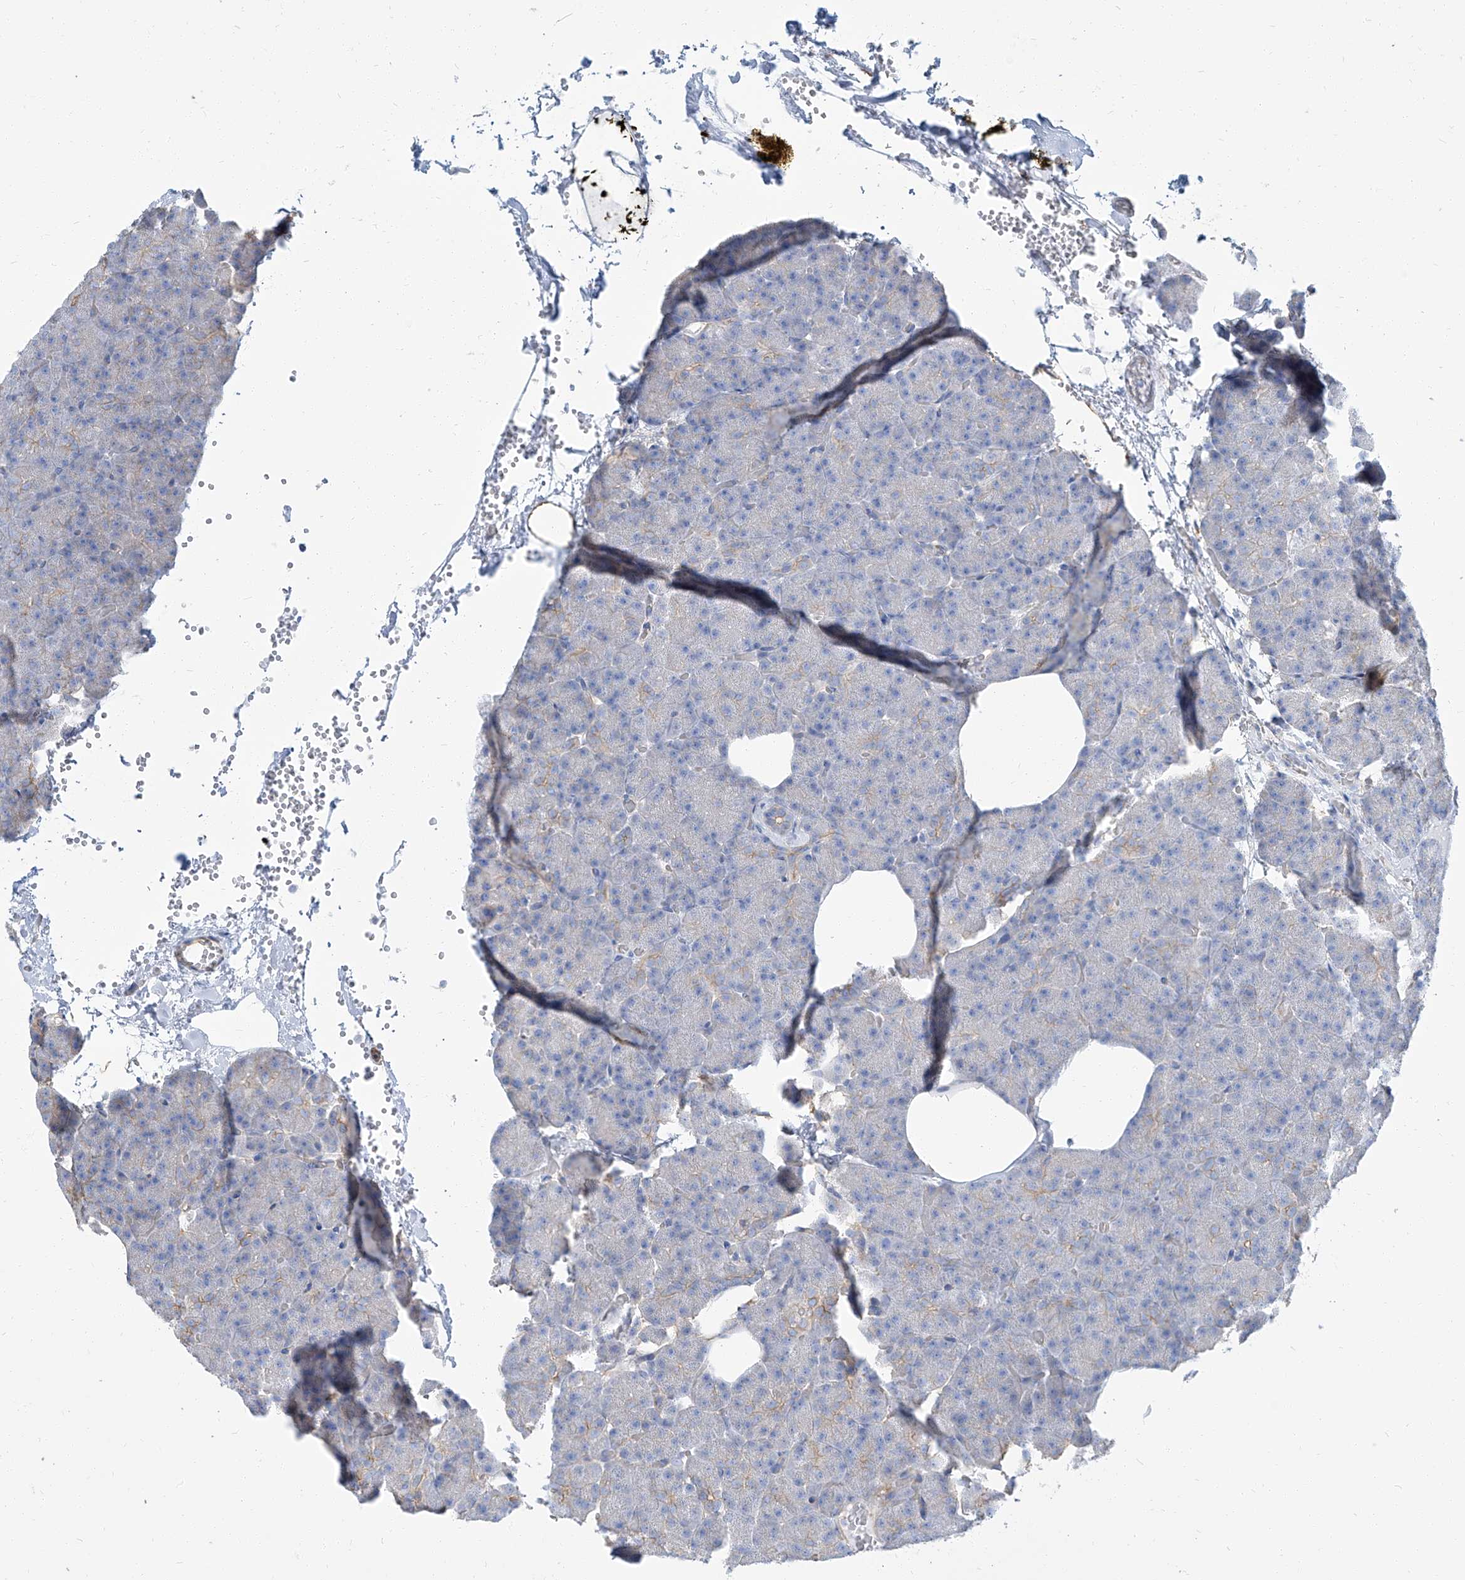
{"staining": {"intensity": "moderate", "quantity": "<25%", "location": "cytoplasmic/membranous"}, "tissue": "pancreas", "cell_type": "Exocrine glandular cells", "image_type": "normal", "snomed": [{"axis": "morphology", "description": "Normal tissue, NOS"}, {"axis": "morphology", "description": "Carcinoid, malignant, NOS"}, {"axis": "topography", "description": "Pancreas"}], "caption": "Immunohistochemical staining of normal pancreas displays low levels of moderate cytoplasmic/membranous expression in approximately <25% of exocrine glandular cells.", "gene": "TXLNB", "patient": {"sex": "female", "age": 35}}